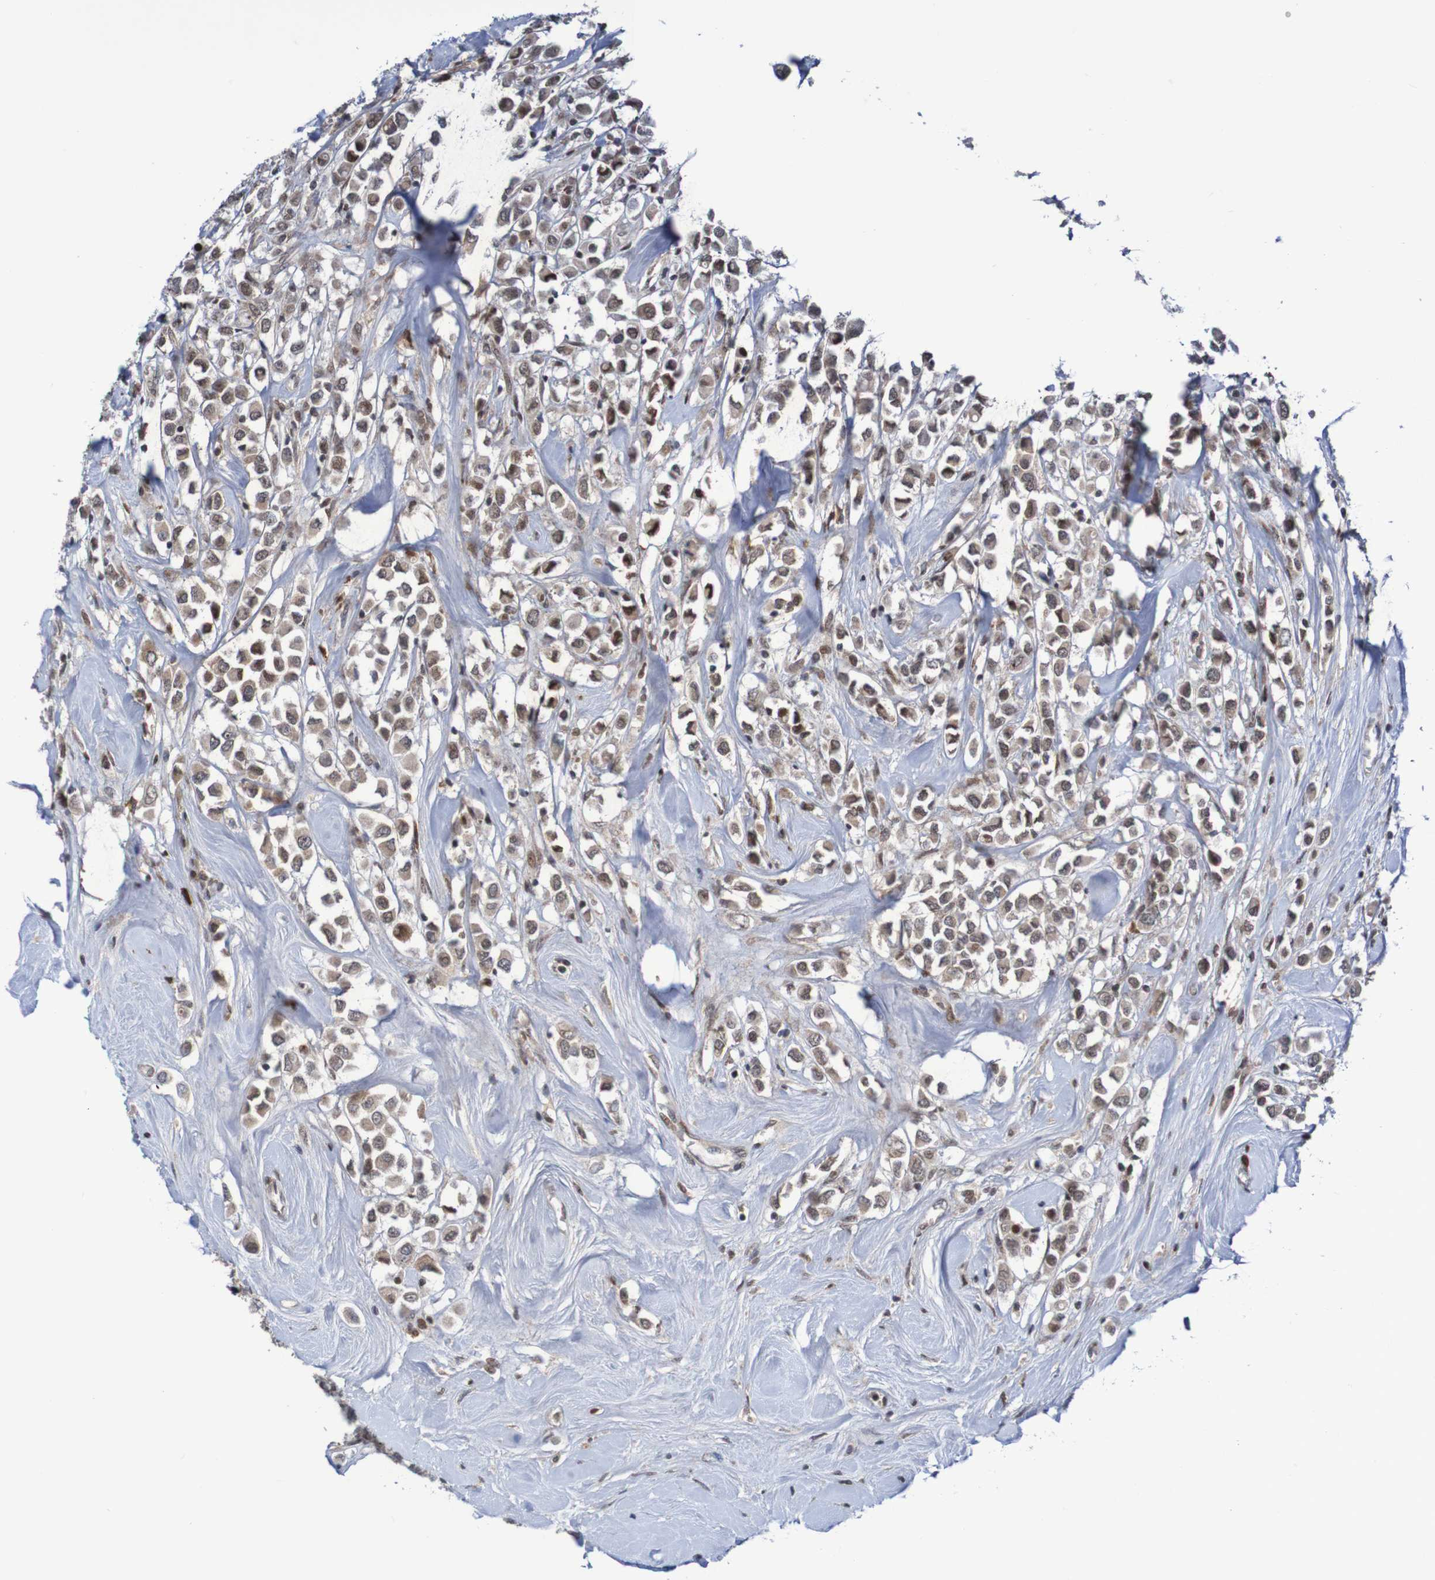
{"staining": {"intensity": "moderate", "quantity": ">75%", "location": "cytoplasmic/membranous,nuclear"}, "tissue": "breast cancer", "cell_type": "Tumor cells", "image_type": "cancer", "snomed": [{"axis": "morphology", "description": "Duct carcinoma"}, {"axis": "topography", "description": "Breast"}], "caption": "Moderate cytoplasmic/membranous and nuclear staining for a protein is appreciated in about >75% of tumor cells of breast cancer using immunohistochemistry.", "gene": "ITLN1", "patient": {"sex": "female", "age": 61}}